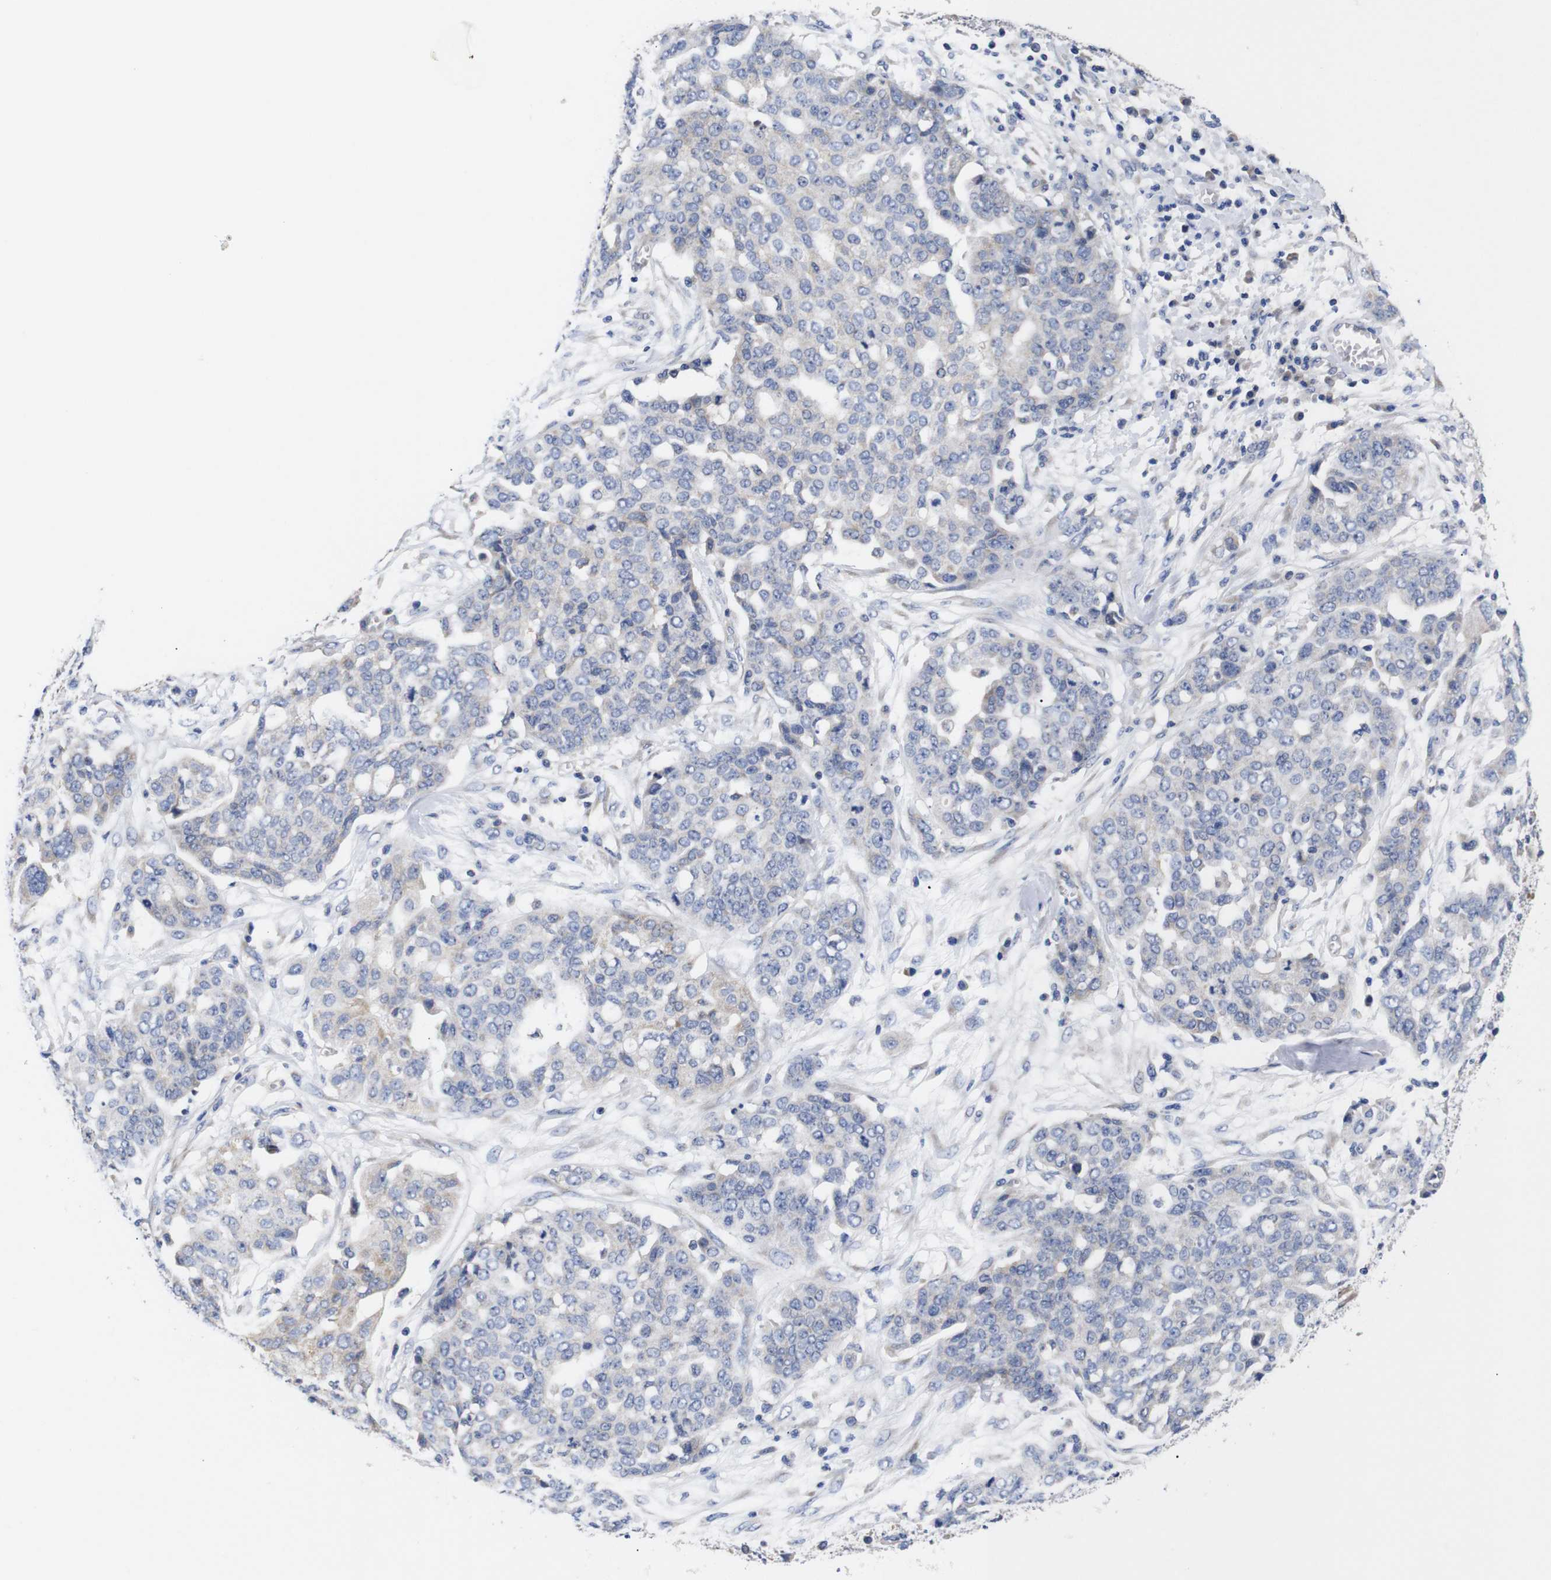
{"staining": {"intensity": "negative", "quantity": "none", "location": "none"}, "tissue": "ovarian cancer", "cell_type": "Tumor cells", "image_type": "cancer", "snomed": [{"axis": "morphology", "description": "Cystadenocarcinoma, serous, NOS"}, {"axis": "topography", "description": "Soft tissue"}, {"axis": "topography", "description": "Ovary"}], "caption": "High power microscopy image of an IHC image of ovarian cancer, revealing no significant positivity in tumor cells.", "gene": "OPN3", "patient": {"sex": "female", "age": 57}}